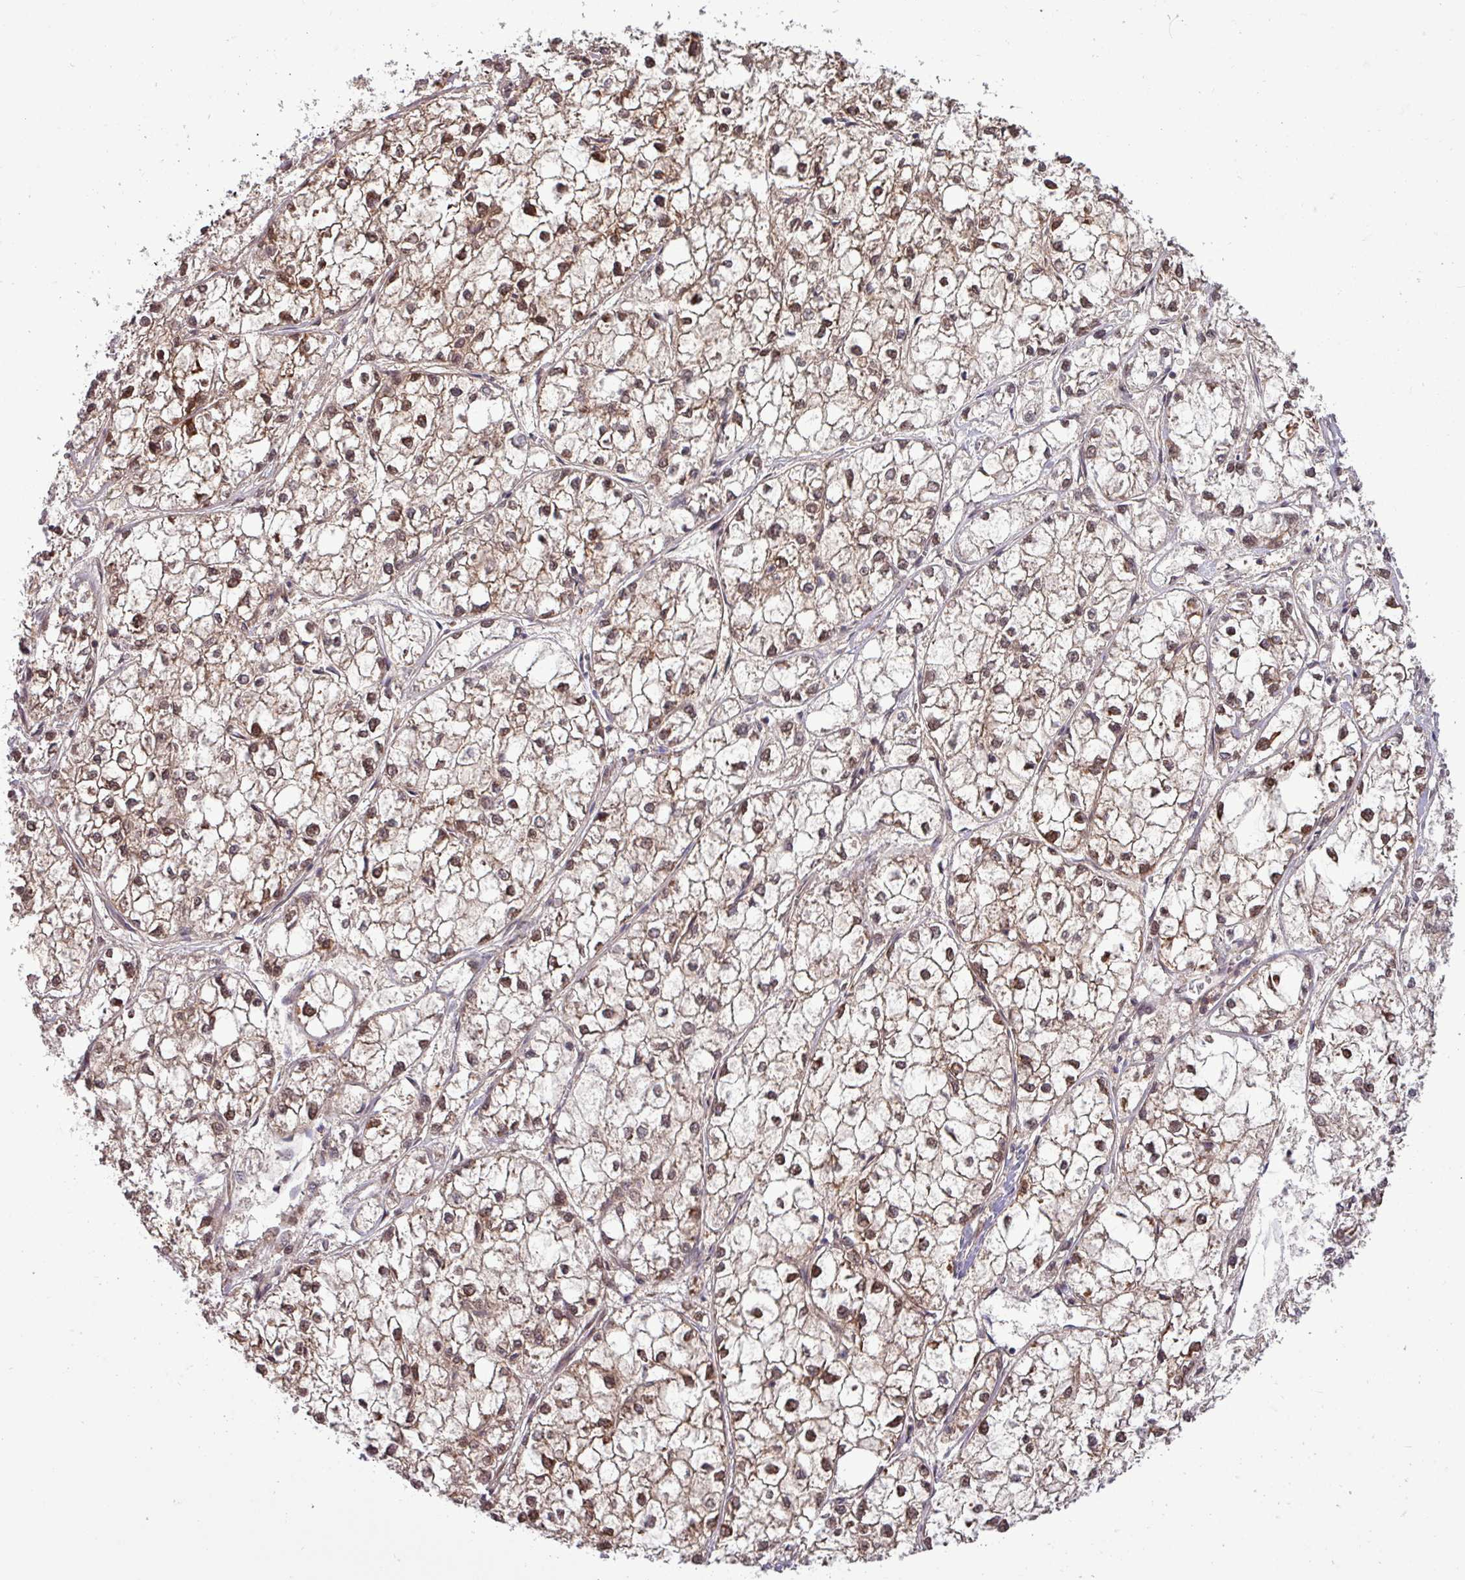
{"staining": {"intensity": "moderate", "quantity": ">75%", "location": "nuclear"}, "tissue": "liver cancer", "cell_type": "Tumor cells", "image_type": "cancer", "snomed": [{"axis": "morphology", "description": "Carcinoma, Hepatocellular, NOS"}, {"axis": "topography", "description": "Liver"}], "caption": "This image reveals immunohistochemistry (IHC) staining of hepatocellular carcinoma (liver), with medium moderate nuclear expression in approximately >75% of tumor cells.", "gene": "RIPPLY1", "patient": {"sex": "female", "age": 43}}